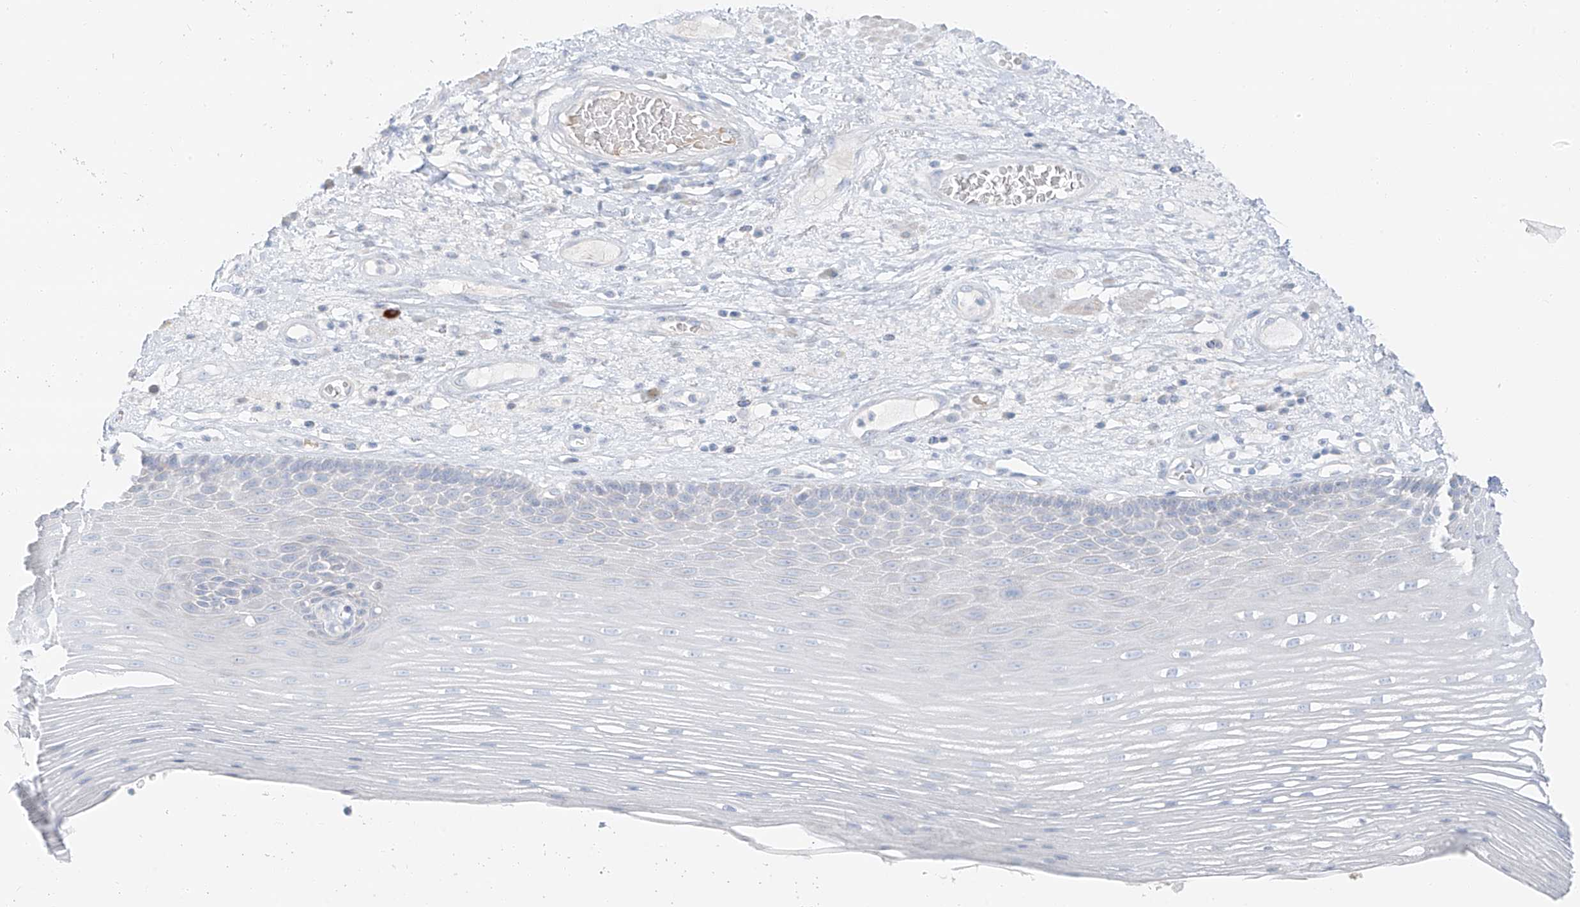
{"staining": {"intensity": "negative", "quantity": "none", "location": "none"}, "tissue": "esophagus", "cell_type": "Squamous epithelial cells", "image_type": "normal", "snomed": [{"axis": "morphology", "description": "Normal tissue, NOS"}, {"axis": "topography", "description": "Esophagus"}], "caption": "This is an immunohistochemistry (IHC) histopathology image of normal human esophagus. There is no expression in squamous epithelial cells.", "gene": "PGC", "patient": {"sex": "male", "age": 62}}